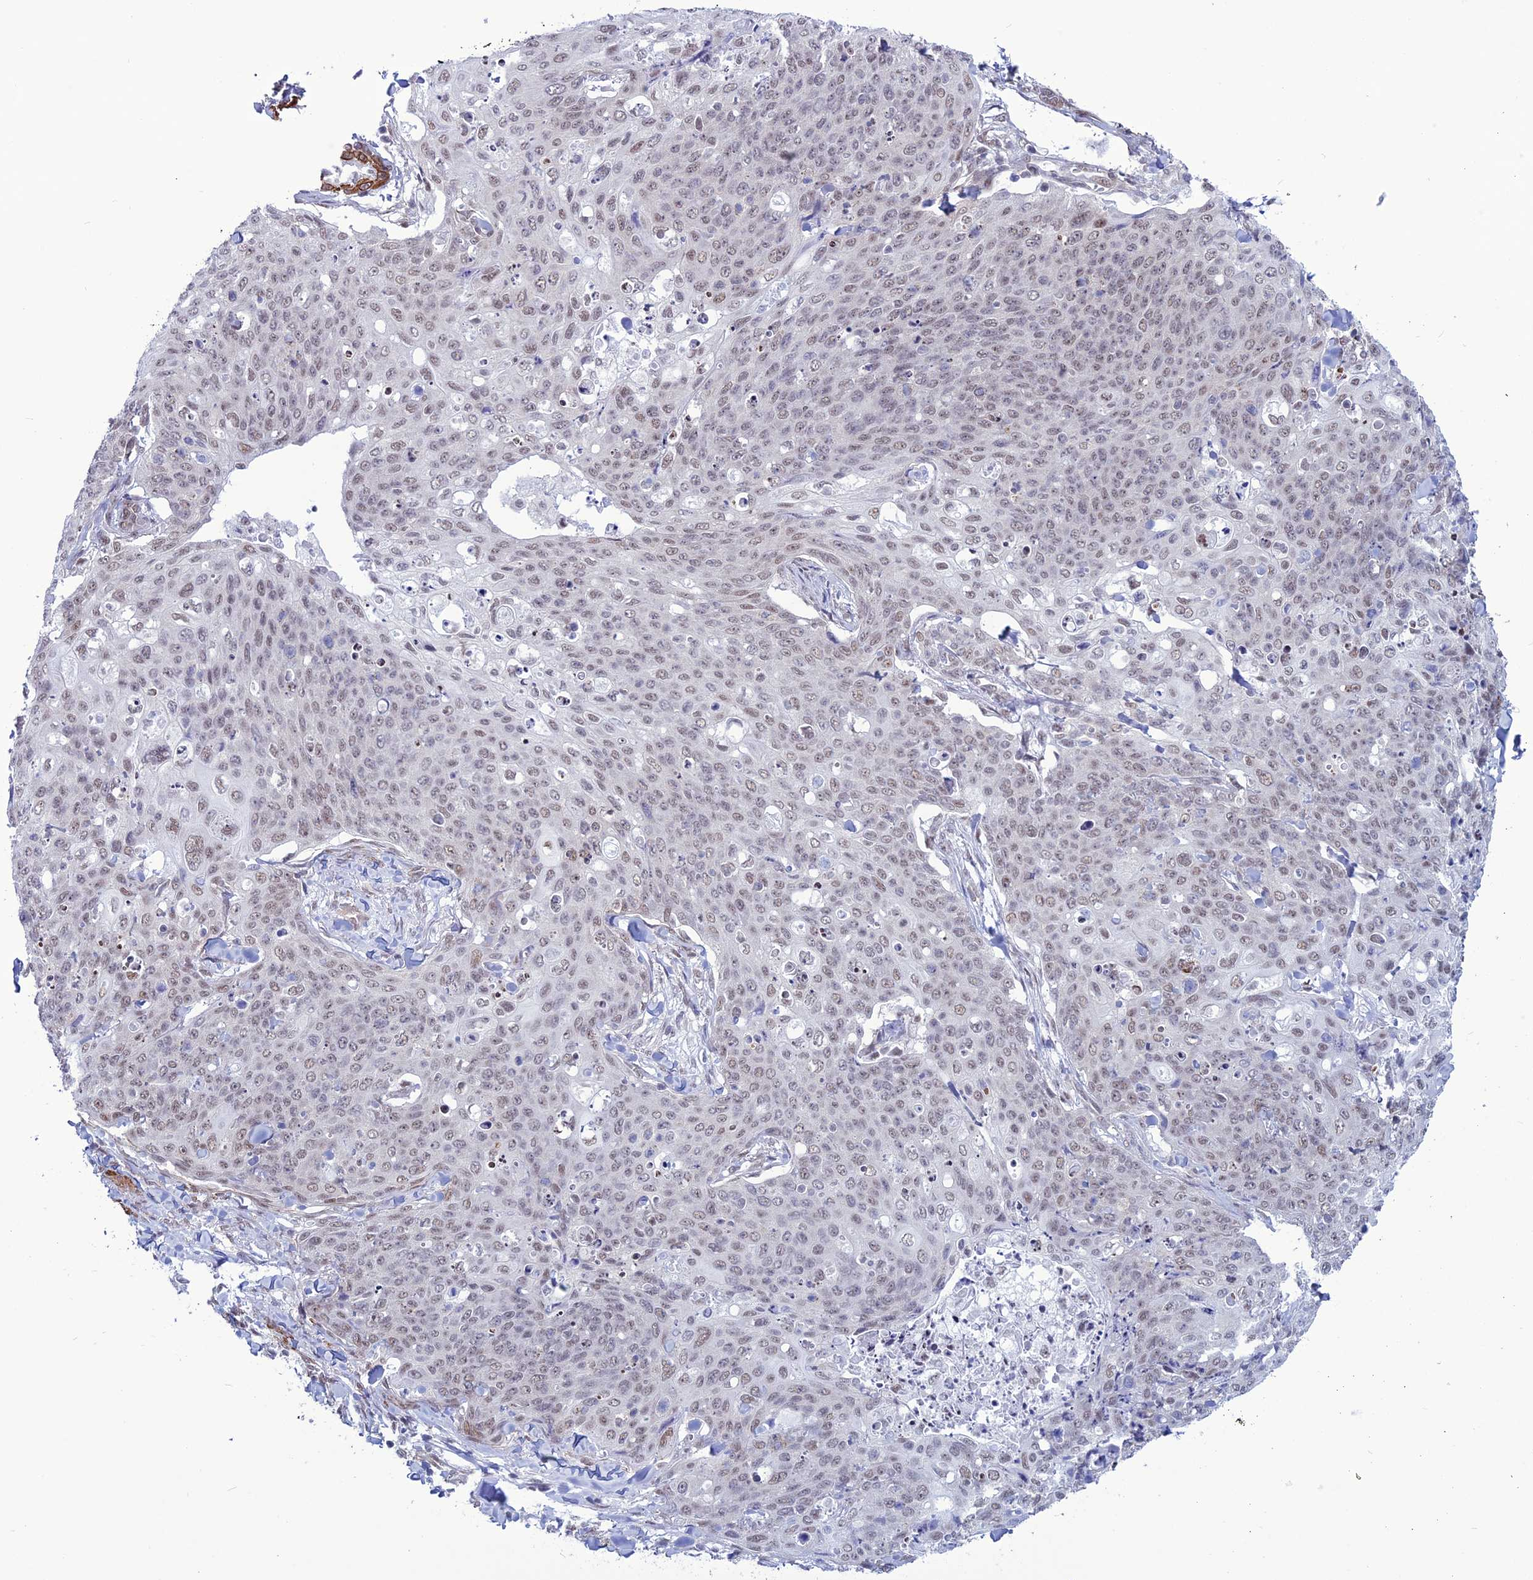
{"staining": {"intensity": "weak", "quantity": ">75%", "location": "nuclear"}, "tissue": "skin cancer", "cell_type": "Tumor cells", "image_type": "cancer", "snomed": [{"axis": "morphology", "description": "Squamous cell carcinoma, NOS"}, {"axis": "topography", "description": "Skin"}, {"axis": "topography", "description": "Vulva"}], "caption": "Tumor cells show weak nuclear staining in about >75% of cells in skin cancer (squamous cell carcinoma). The protein of interest is shown in brown color, while the nuclei are stained blue.", "gene": "U2AF1", "patient": {"sex": "female", "age": 85}}